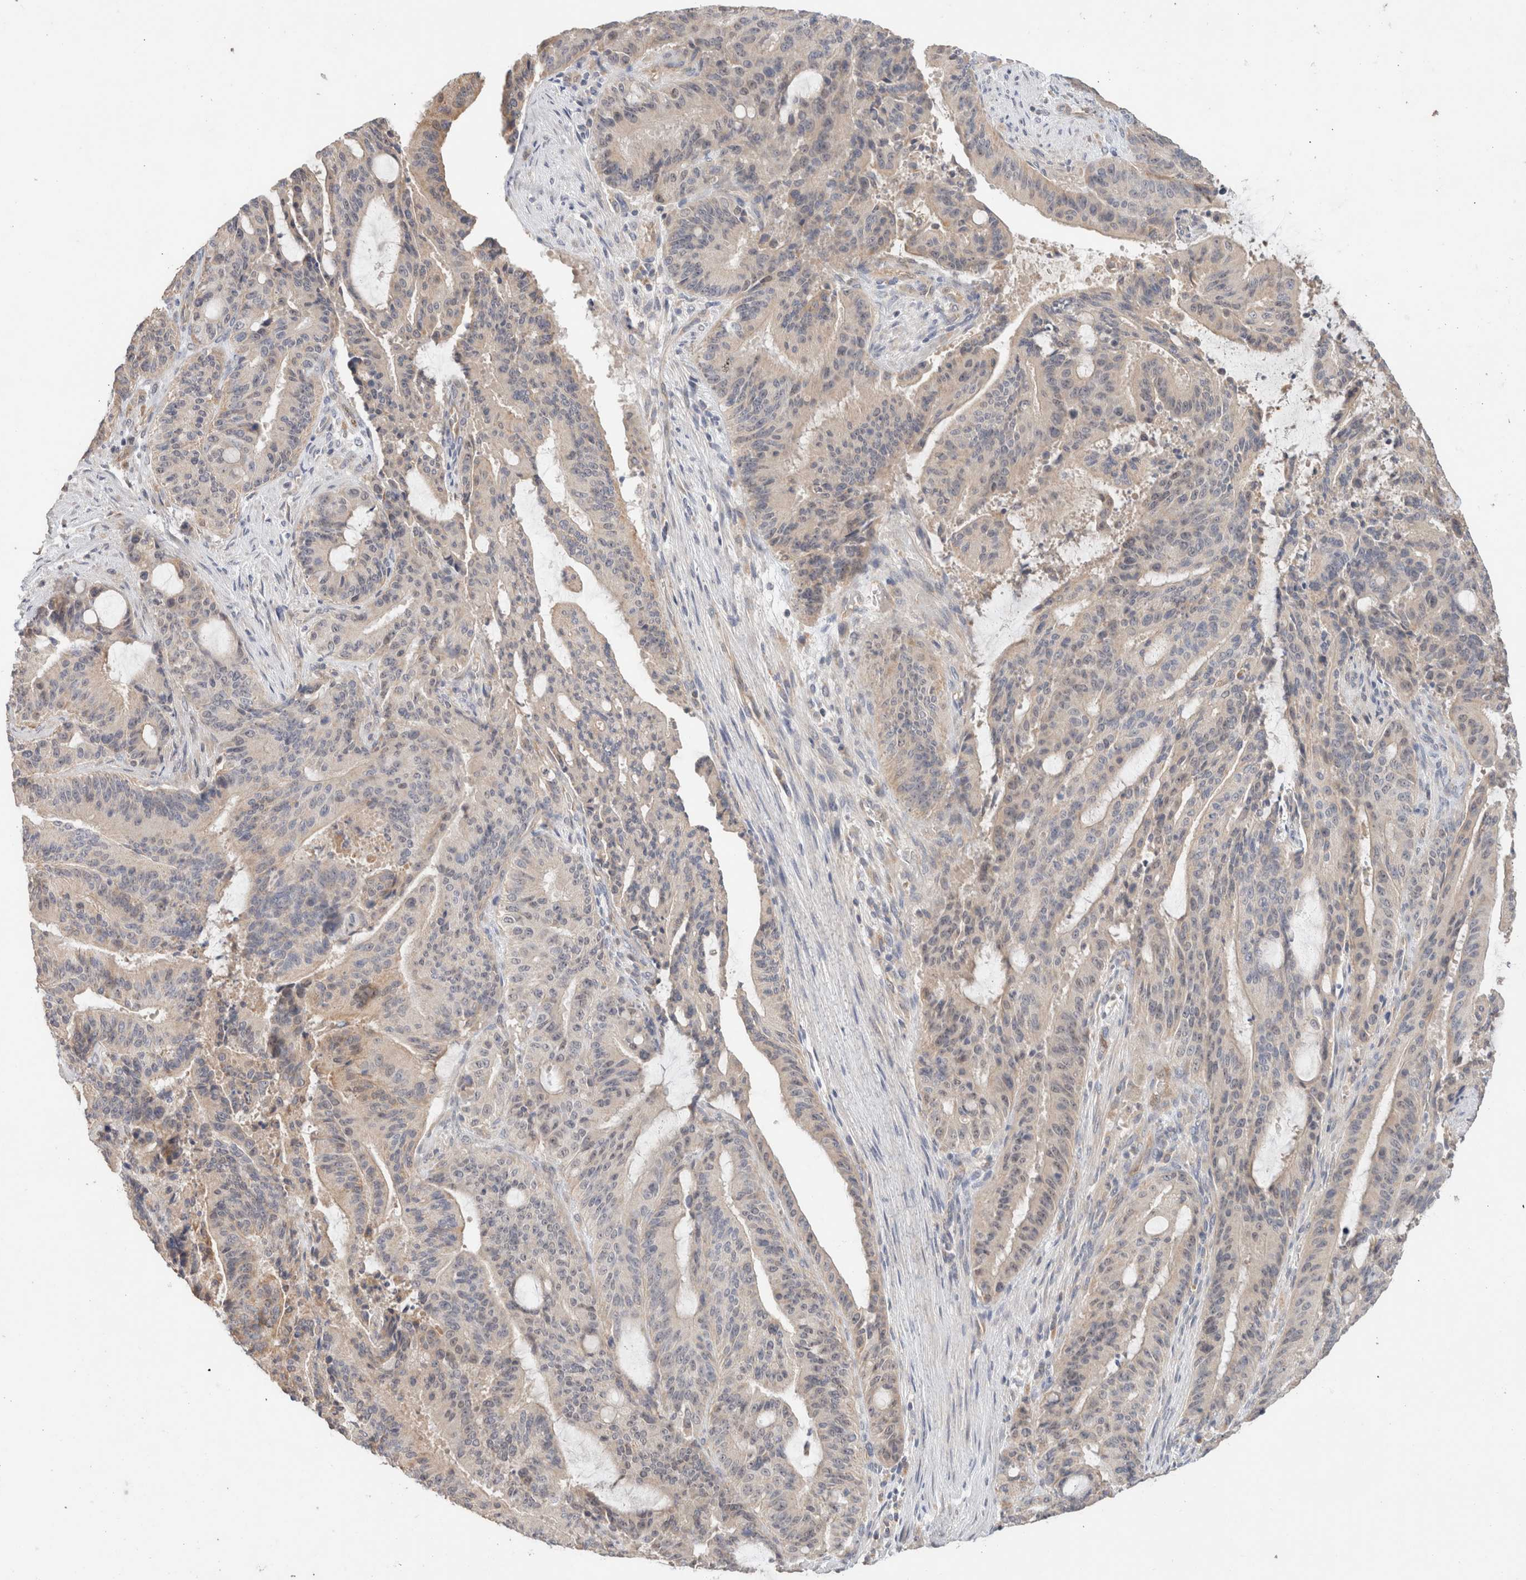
{"staining": {"intensity": "weak", "quantity": "<25%", "location": "cytoplasmic/membranous"}, "tissue": "liver cancer", "cell_type": "Tumor cells", "image_type": "cancer", "snomed": [{"axis": "morphology", "description": "Normal tissue, NOS"}, {"axis": "morphology", "description": "Cholangiocarcinoma"}, {"axis": "topography", "description": "Liver"}, {"axis": "topography", "description": "Peripheral nerve tissue"}], "caption": "High power microscopy image of an IHC micrograph of cholangiocarcinoma (liver), revealing no significant staining in tumor cells.", "gene": "CA13", "patient": {"sex": "female", "age": 73}}